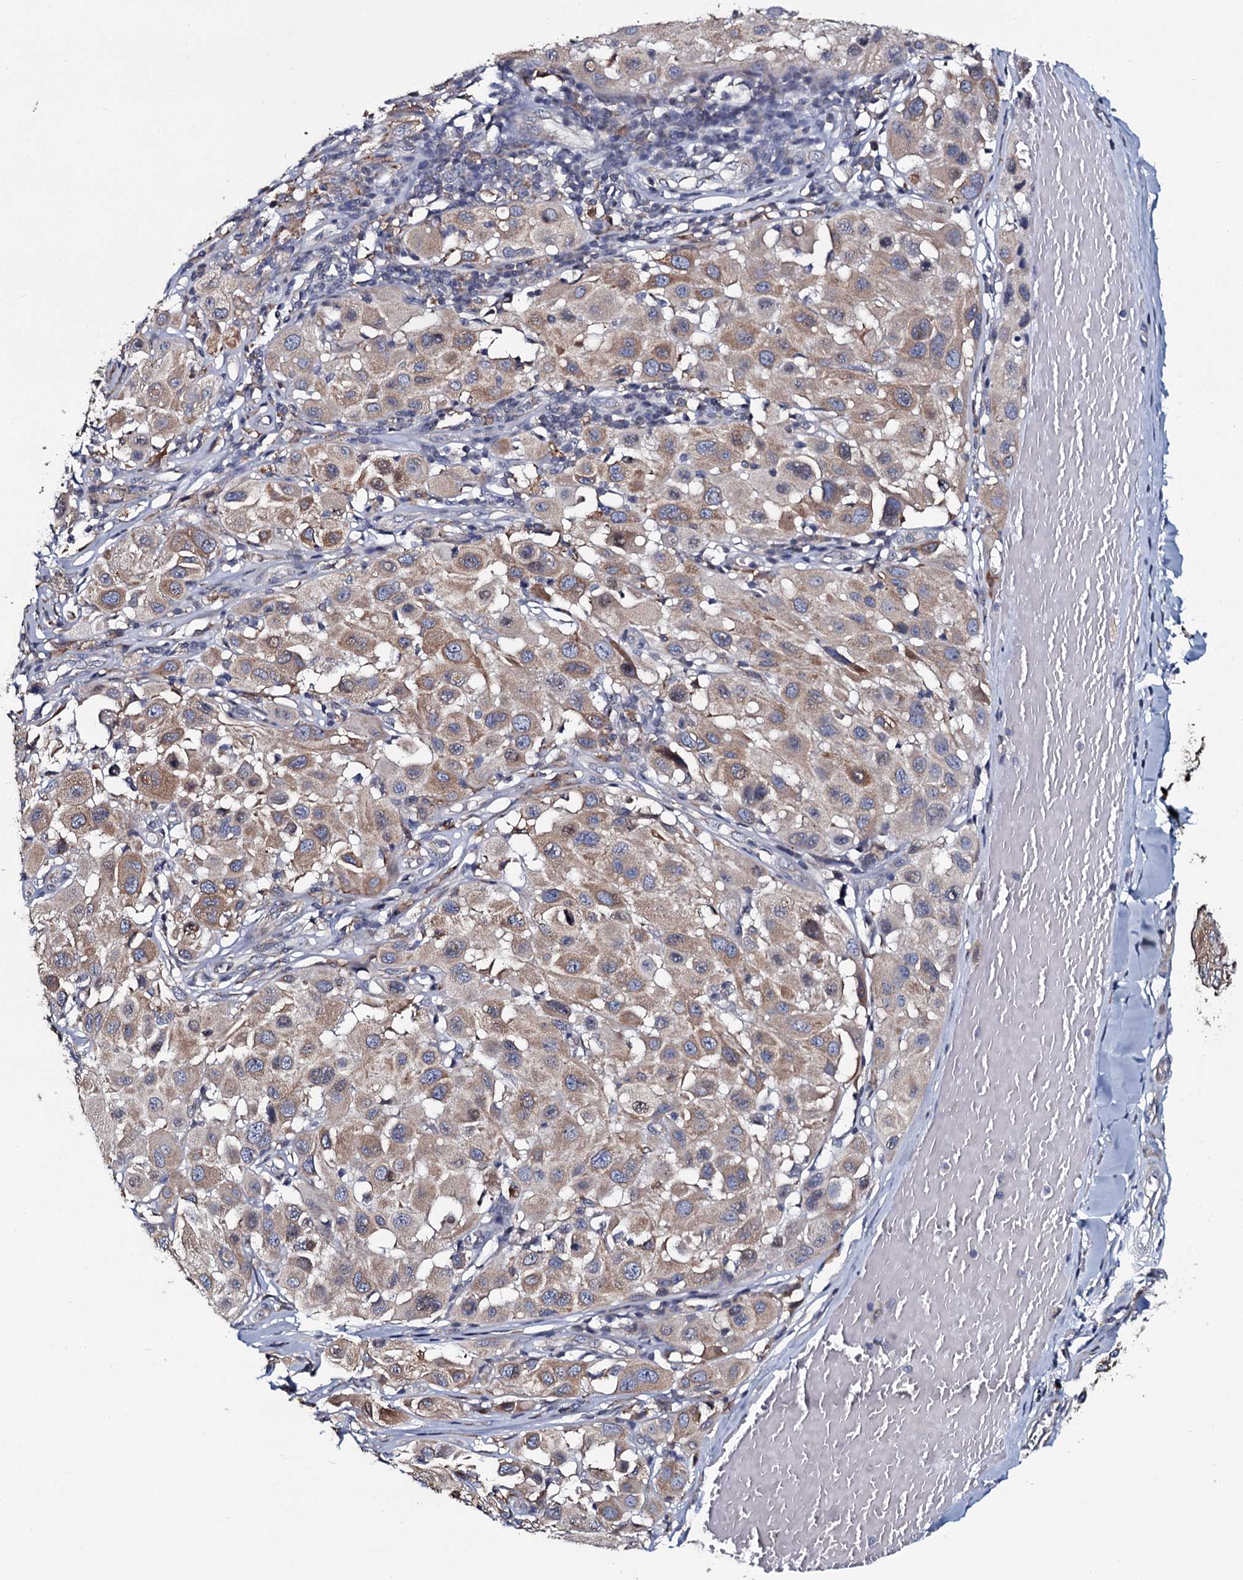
{"staining": {"intensity": "moderate", "quantity": "<25%", "location": "cytoplasmic/membranous"}, "tissue": "melanoma", "cell_type": "Tumor cells", "image_type": "cancer", "snomed": [{"axis": "morphology", "description": "Malignant melanoma, Metastatic site"}, {"axis": "topography", "description": "Skin"}], "caption": "High-power microscopy captured an immunohistochemistry (IHC) photomicrograph of melanoma, revealing moderate cytoplasmic/membranous expression in about <25% of tumor cells. The staining is performed using DAB (3,3'-diaminobenzidine) brown chromogen to label protein expression. The nuclei are counter-stained blue using hematoxylin.", "gene": "TMEM151A", "patient": {"sex": "male", "age": 41}}